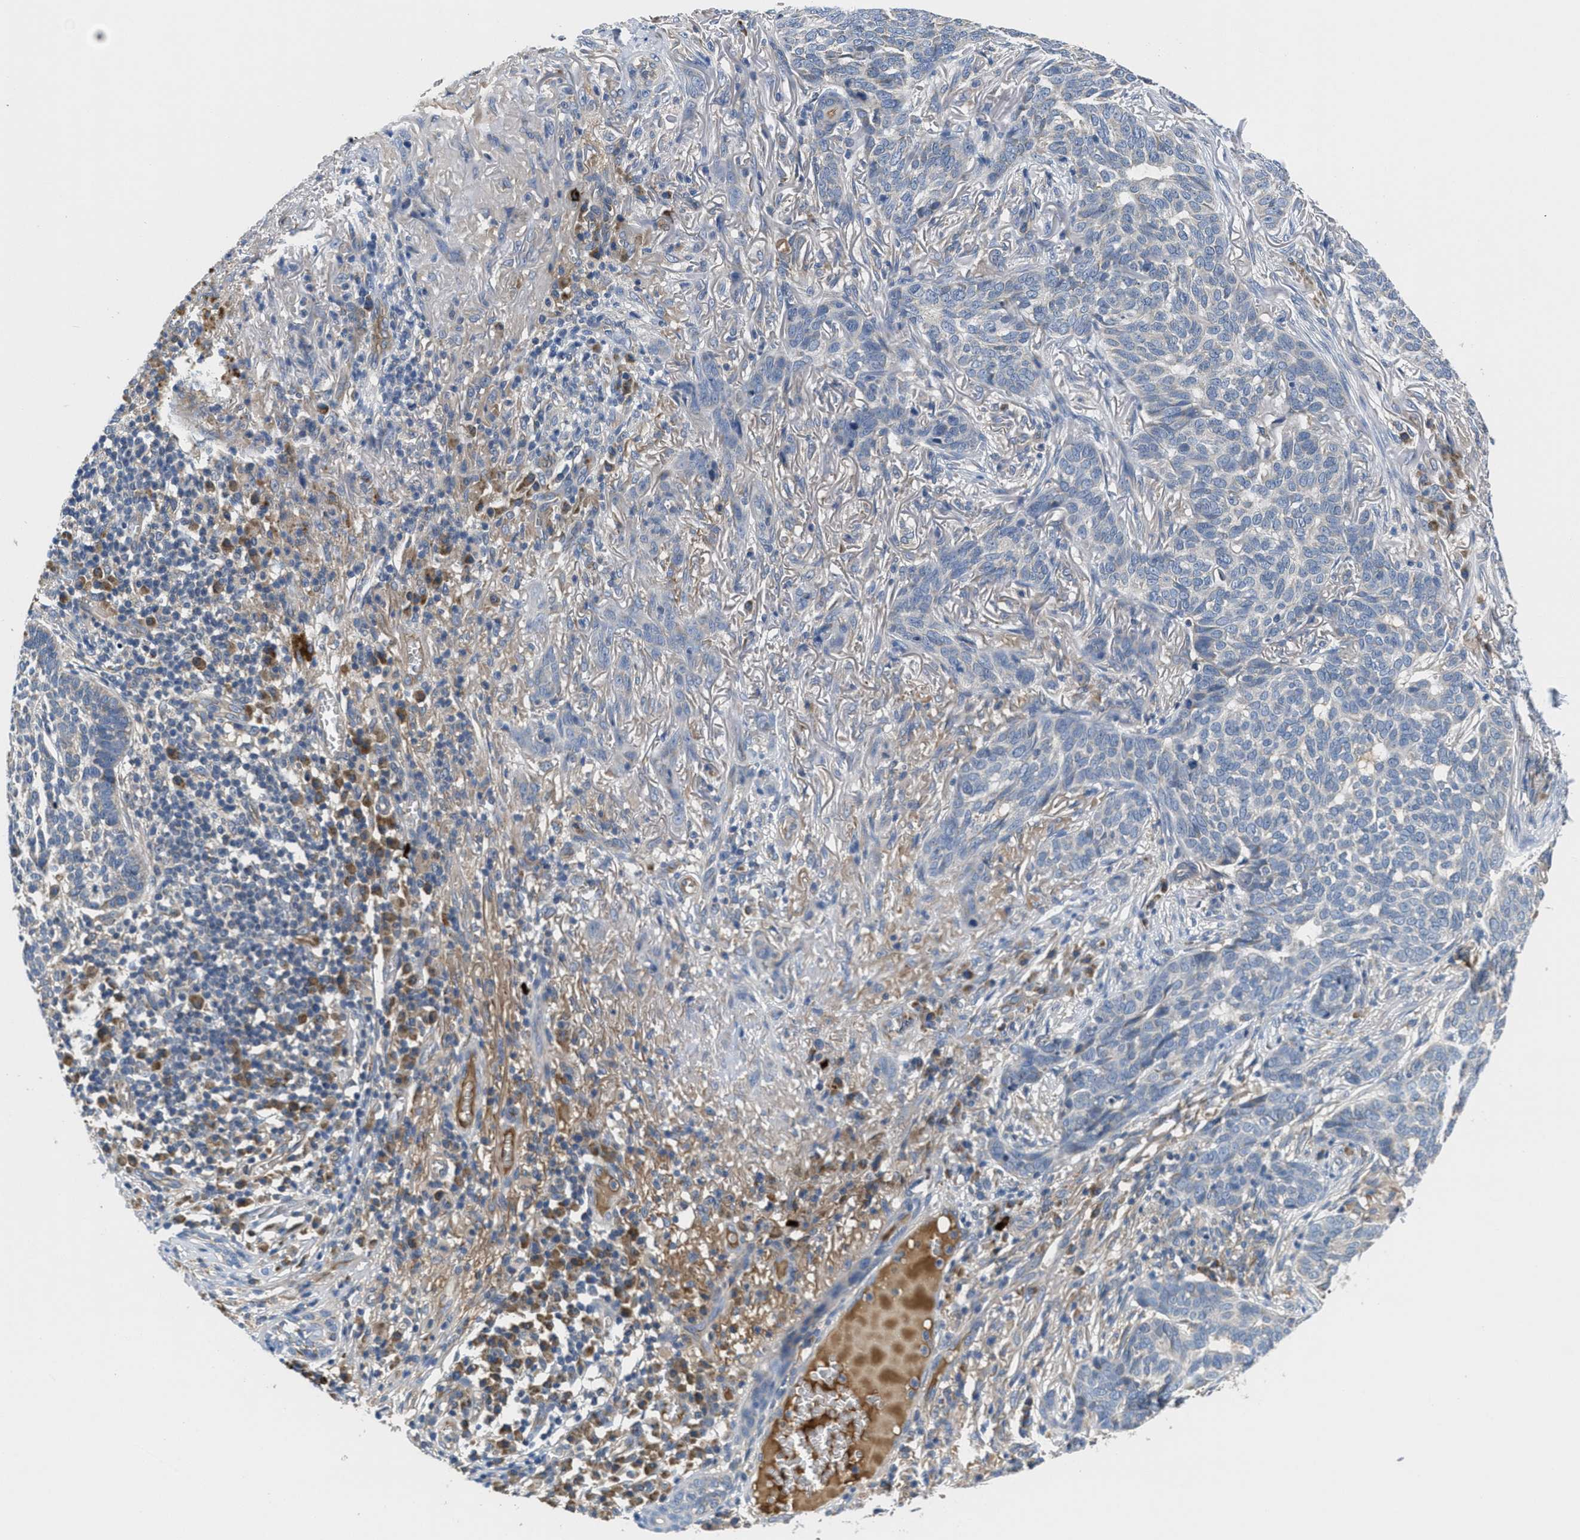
{"staining": {"intensity": "negative", "quantity": "none", "location": "none"}, "tissue": "skin cancer", "cell_type": "Tumor cells", "image_type": "cancer", "snomed": [{"axis": "morphology", "description": "Basal cell carcinoma"}, {"axis": "topography", "description": "Skin"}], "caption": "Protein analysis of basal cell carcinoma (skin) shows no significant expression in tumor cells. The staining was performed using DAB (3,3'-diaminobenzidine) to visualize the protein expression in brown, while the nuclei were stained in blue with hematoxylin (Magnification: 20x).", "gene": "GALK1", "patient": {"sex": "male", "age": 85}}